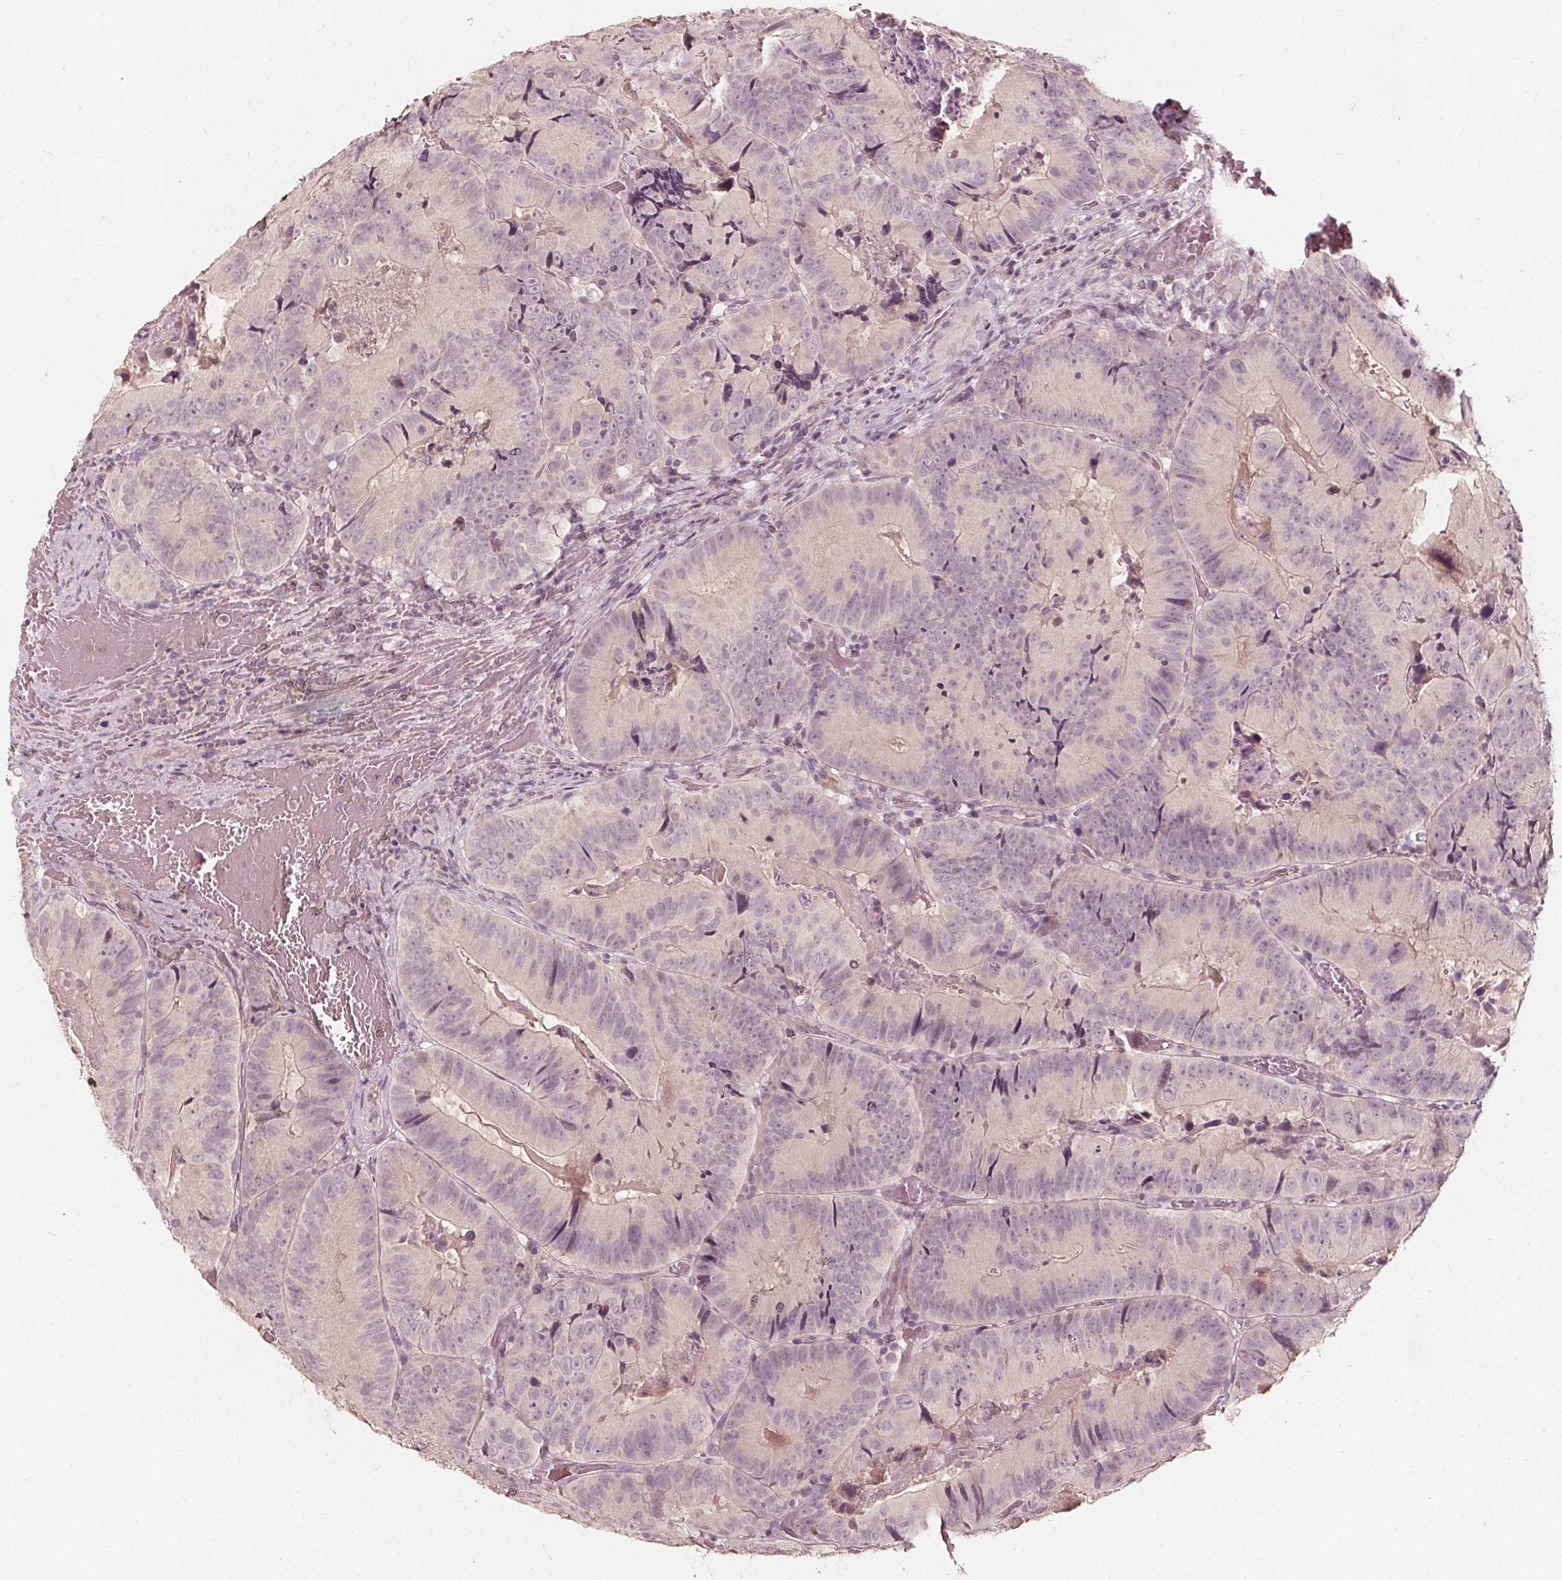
{"staining": {"intensity": "negative", "quantity": "none", "location": "none"}, "tissue": "colorectal cancer", "cell_type": "Tumor cells", "image_type": "cancer", "snomed": [{"axis": "morphology", "description": "Adenocarcinoma, NOS"}, {"axis": "topography", "description": "Colon"}], "caption": "This is a photomicrograph of immunohistochemistry staining of colorectal cancer (adenocarcinoma), which shows no positivity in tumor cells. Brightfield microscopy of IHC stained with DAB (brown) and hematoxylin (blue), captured at high magnification.", "gene": "NPC1L1", "patient": {"sex": "female", "age": 86}}